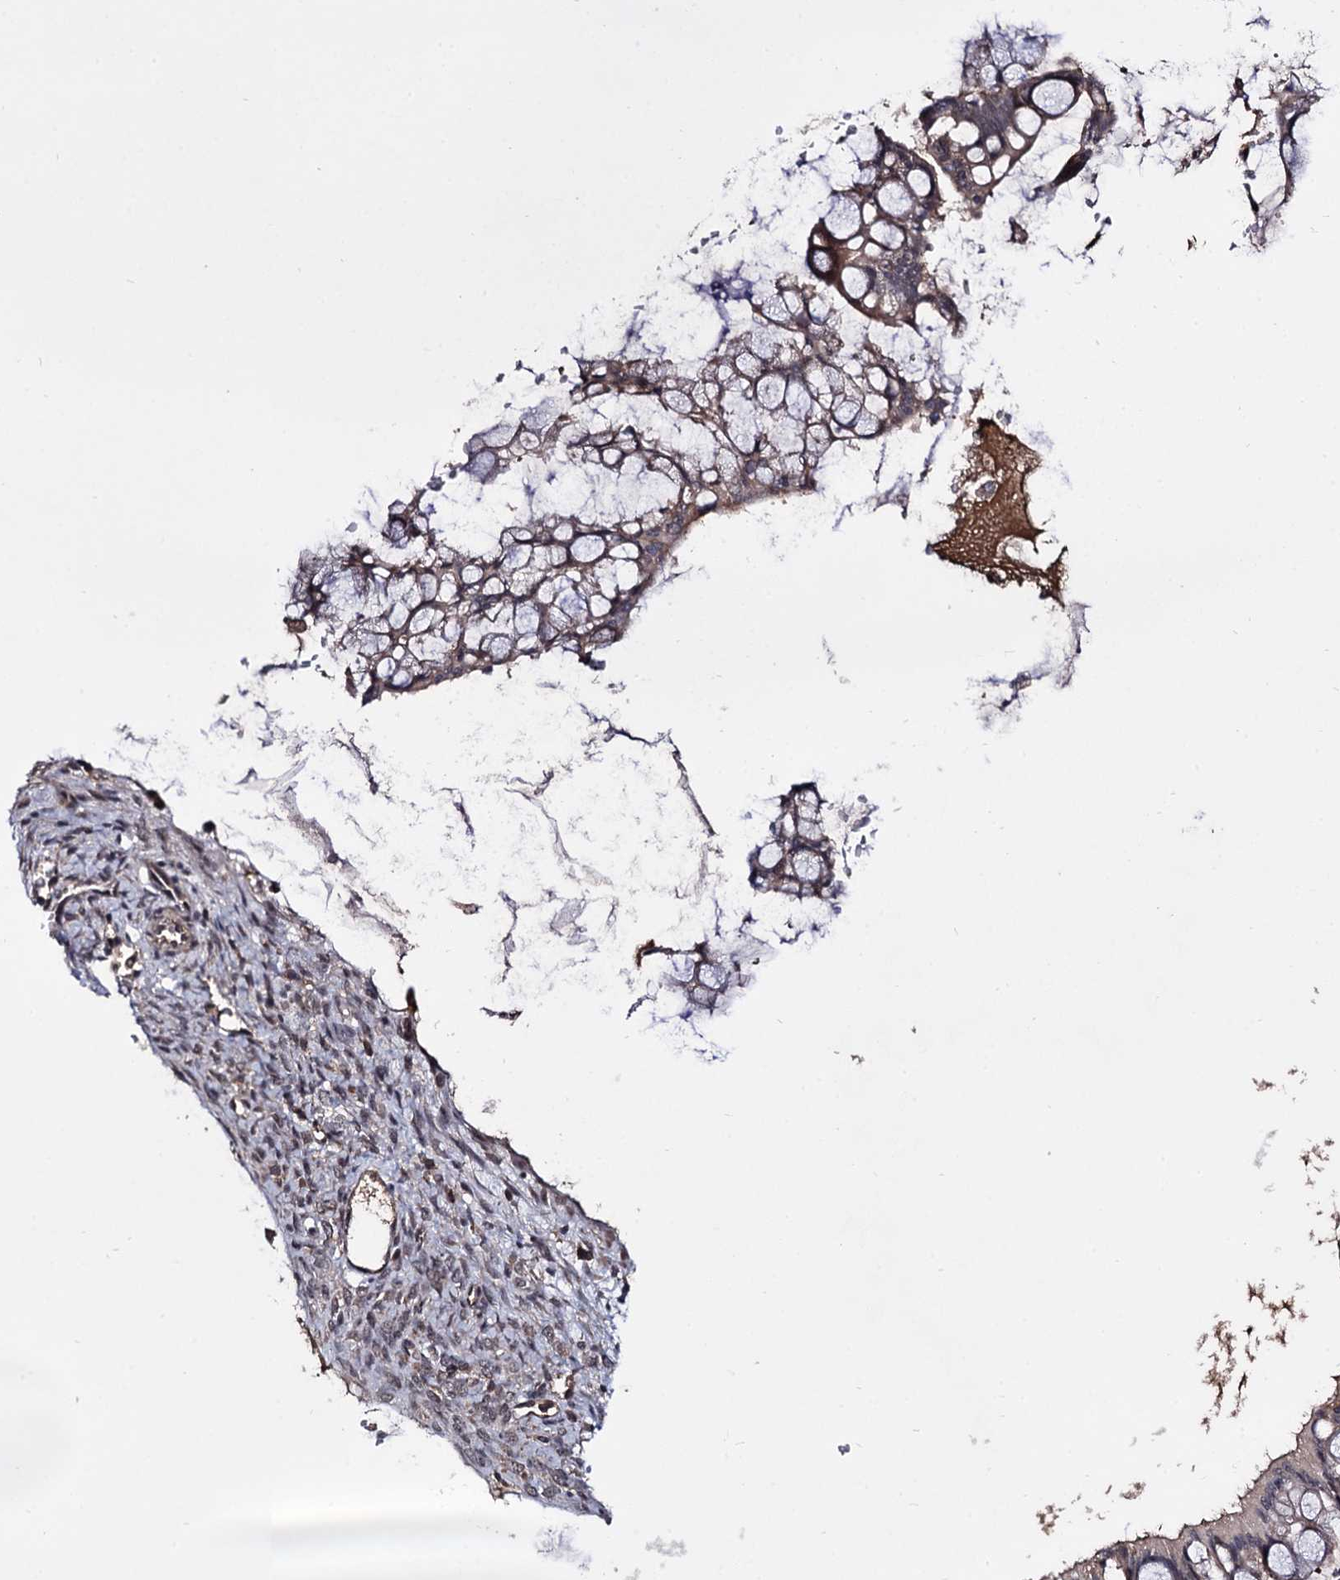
{"staining": {"intensity": "moderate", "quantity": "25%-75%", "location": "cytoplasmic/membranous"}, "tissue": "ovarian cancer", "cell_type": "Tumor cells", "image_type": "cancer", "snomed": [{"axis": "morphology", "description": "Cystadenocarcinoma, mucinous, NOS"}, {"axis": "topography", "description": "Ovary"}], "caption": "Immunohistochemical staining of human ovarian mucinous cystadenocarcinoma exhibits medium levels of moderate cytoplasmic/membranous protein staining in about 25%-75% of tumor cells.", "gene": "MICAL2", "patient": {"sex": "female", "age": 73}}